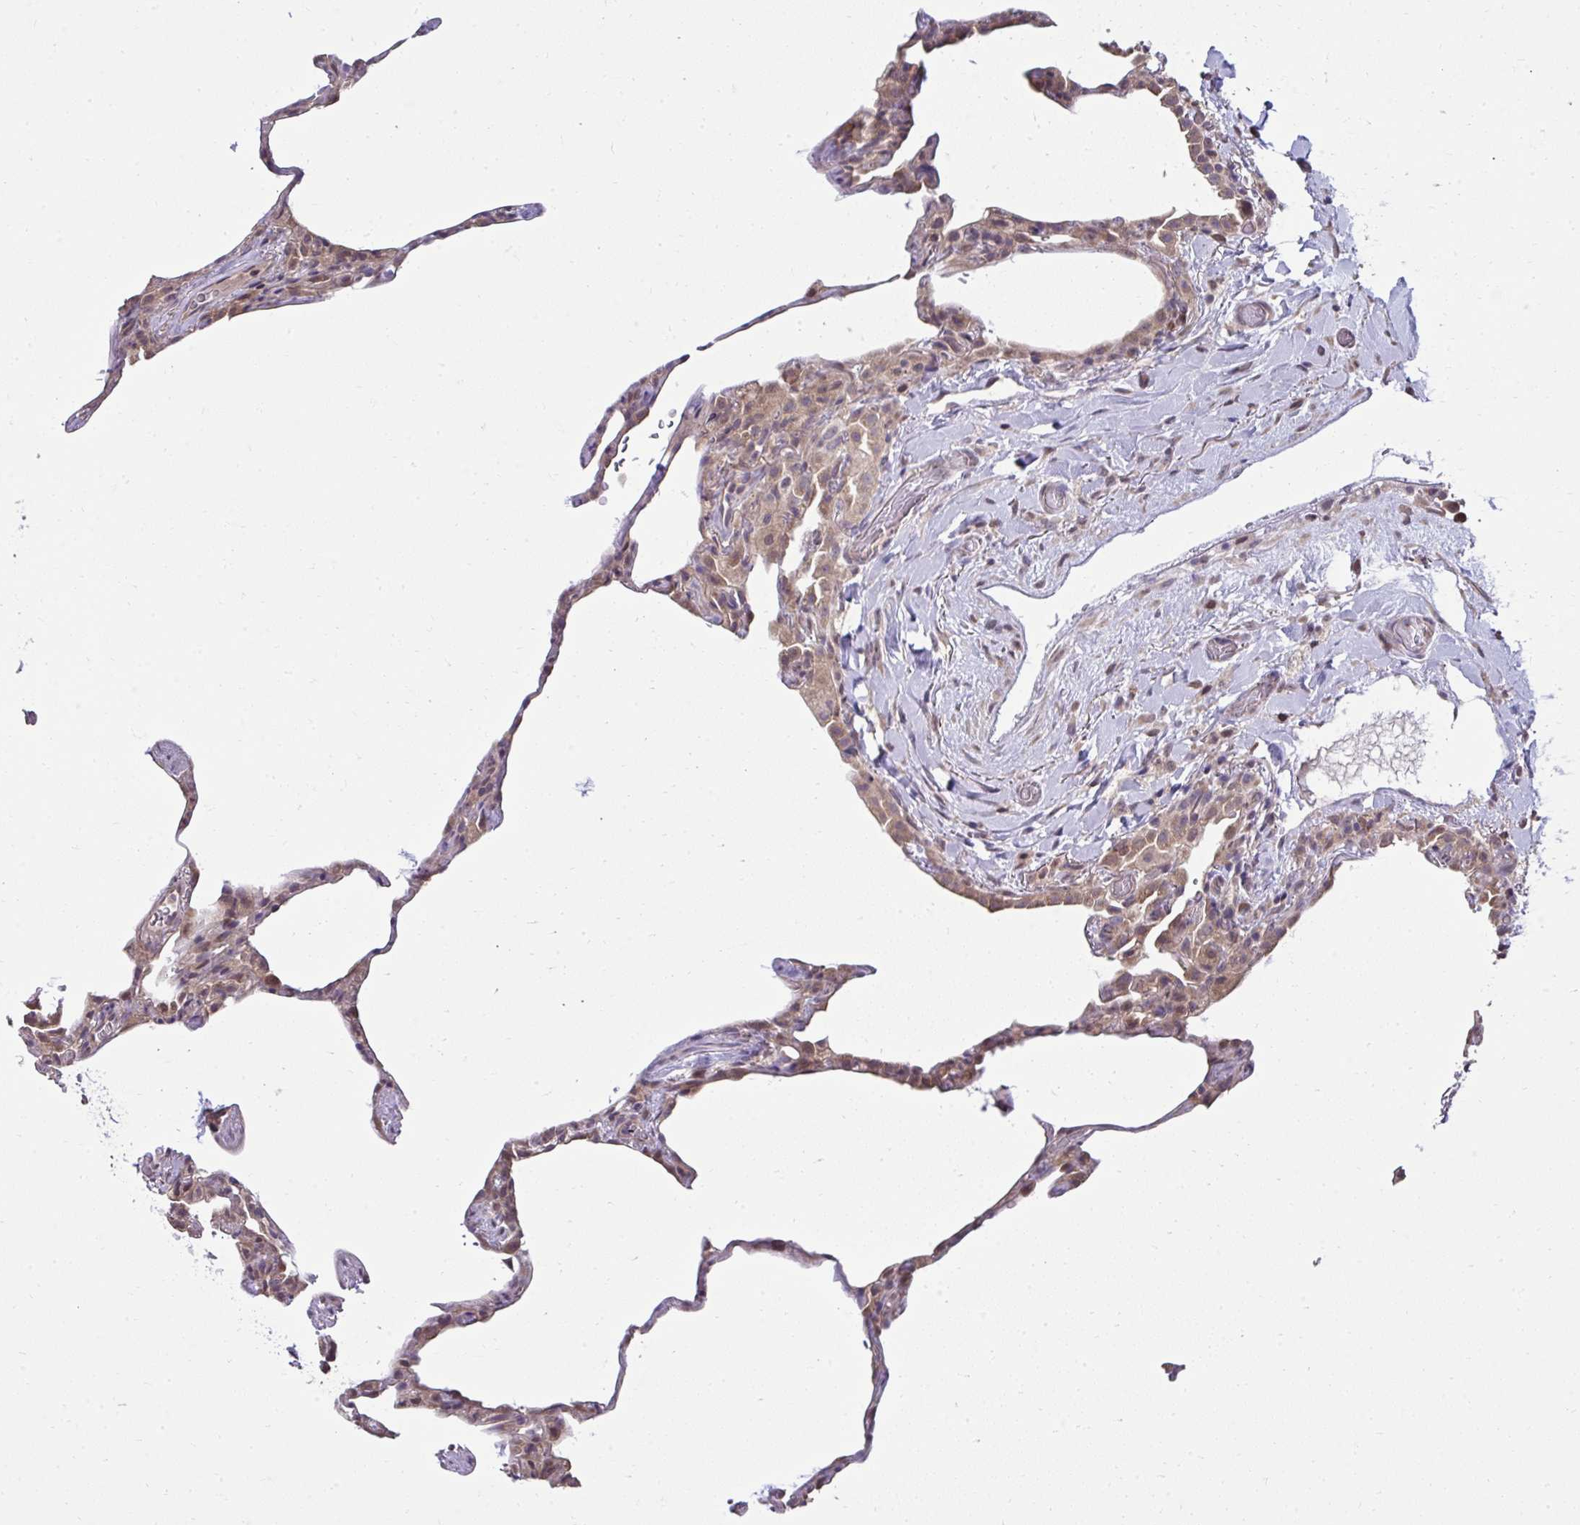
{"staining": {"intensity": "moderate", "quantity": "25%-75%", "location": "cytoplasmic/membranous,nuclear"}, "tissue": "lung", "cell_type": "Alveolar cells", "image_type": "normal", "snomed": [{"axis": "morphology", "description": "Normal tissue, NOS"}, {"axis": "topography", "description": "Lung"}], "caption": "Protein staining demonstrates moderate cytoplasmic/membranous,nuclear expression in about 25%-75% of alveolar cells in unremarkable lung. The staining was performed using DAB to visualize the protein expression in brown, while the nuclei were stained in blue with hematoxylin (Magnification: 20x).", "gene": "RDH14", "patient": {"sex": "female", "age": 57}}